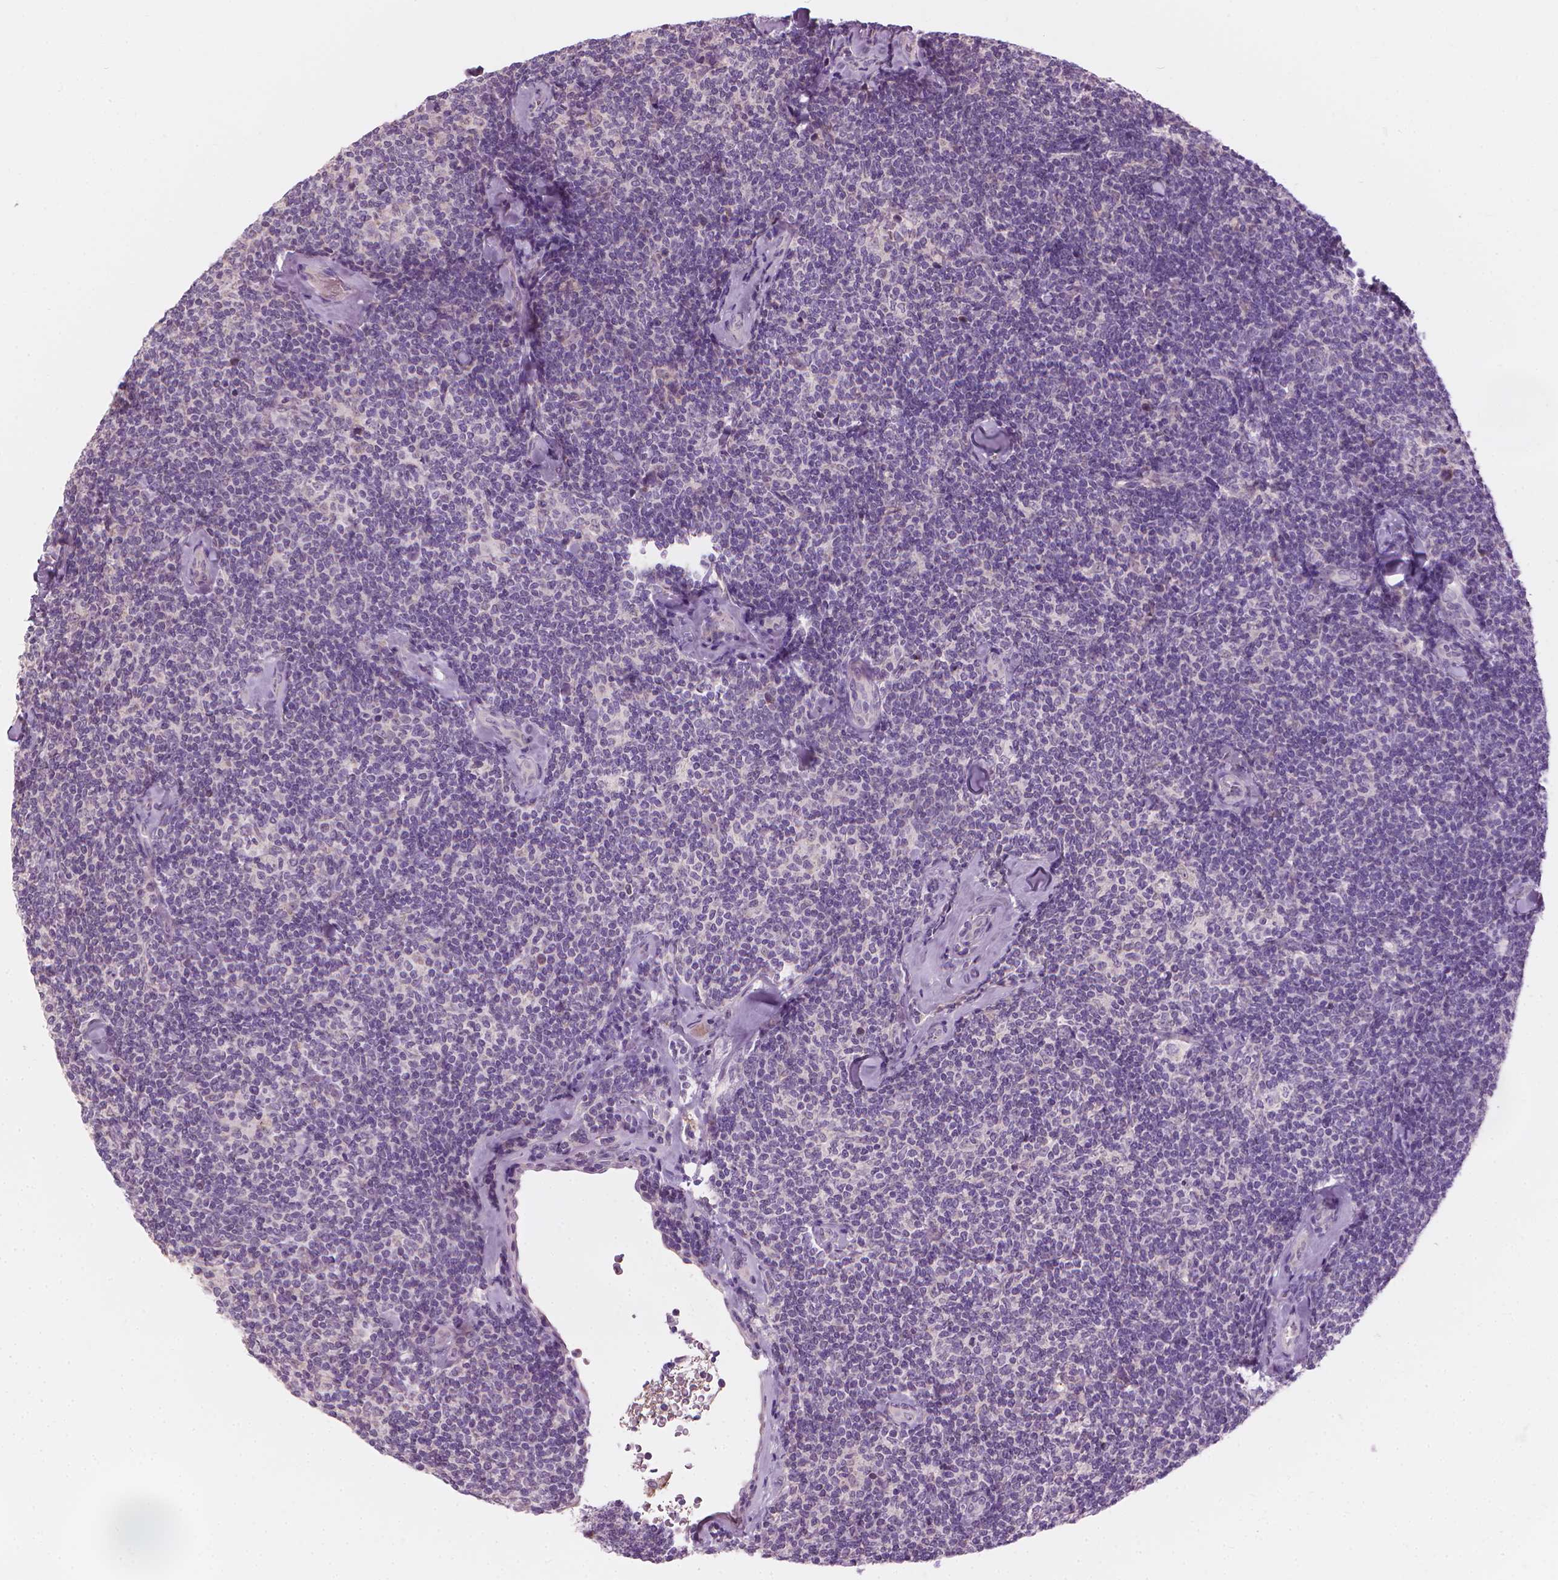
{"staining": {"intensity": "negative", "quantity": "none", "location": "none"}, "tissue": "lymphoma", "cell_type": "Tumor cells", "image_type": "cancer", "snomed": [{"axis": "morphology", "description": "Malignant lymphoma, non-Hodgkin's type, Low grade"}, {"axis": "topography", "description": "Lymph node"}], "caption": "A micrograph of human lymphoma is negative for staining in tumor cells.", "gene": "CFAP126", "patient": {"sex": "female", "age": 56}}